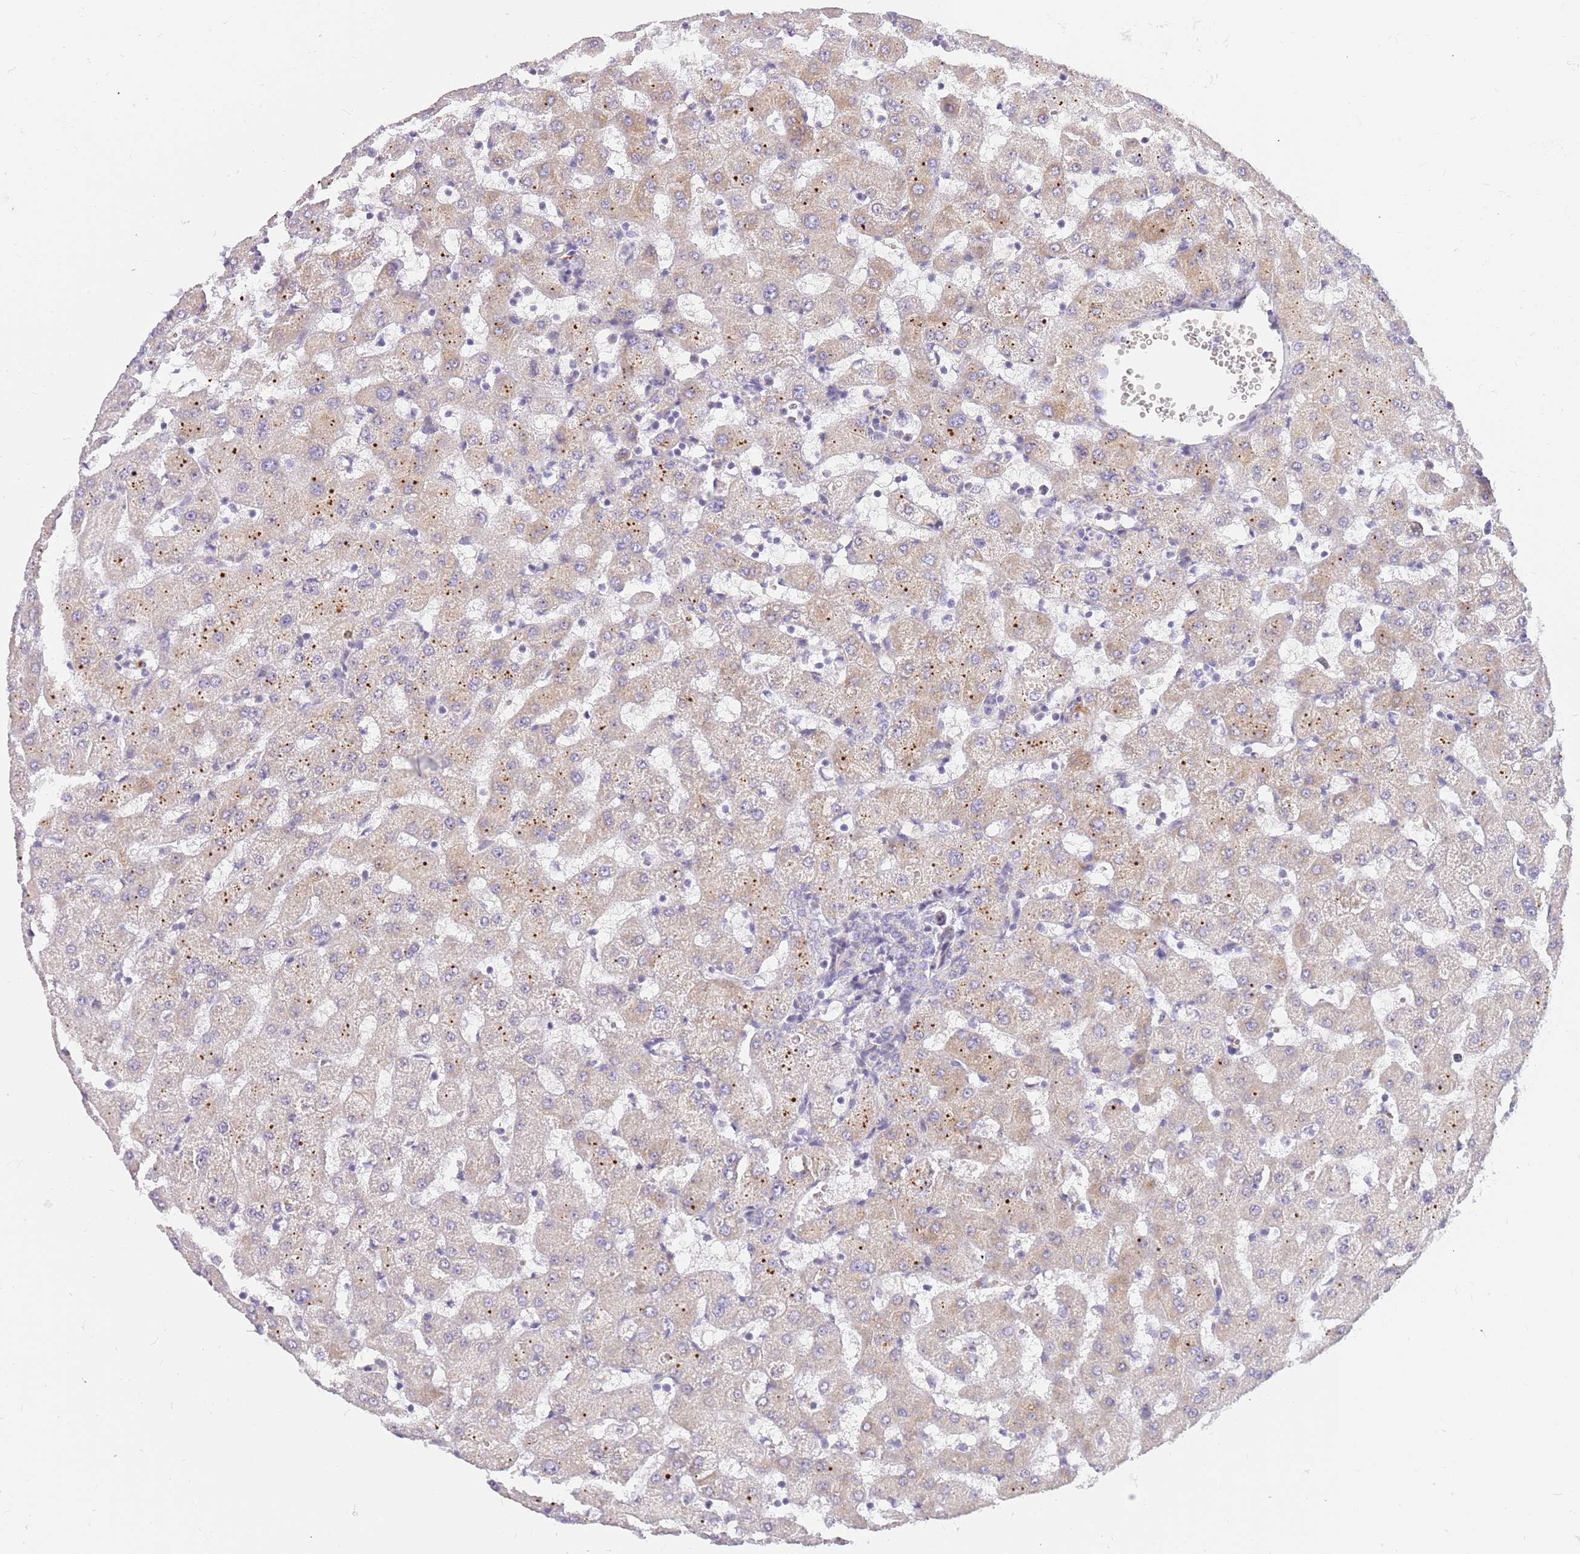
{"staining": {"intensity": "negative", "quantity": "none", "location": "none"}, "tissue": "liver", "cell_type": "Cholangiocytes", "image_type": "normal", "snomed": [{"axis": "morphology", "description": "Normal tissue, NOS"}, {"axis": "topography", "description": "Liver"}], "caption": "Normal liver was stained to show a protein in brown. There is no significant expression in cholangiocytes.", "gene": "DNAJA3", "patient": {"sex": "female", "age": 63}}